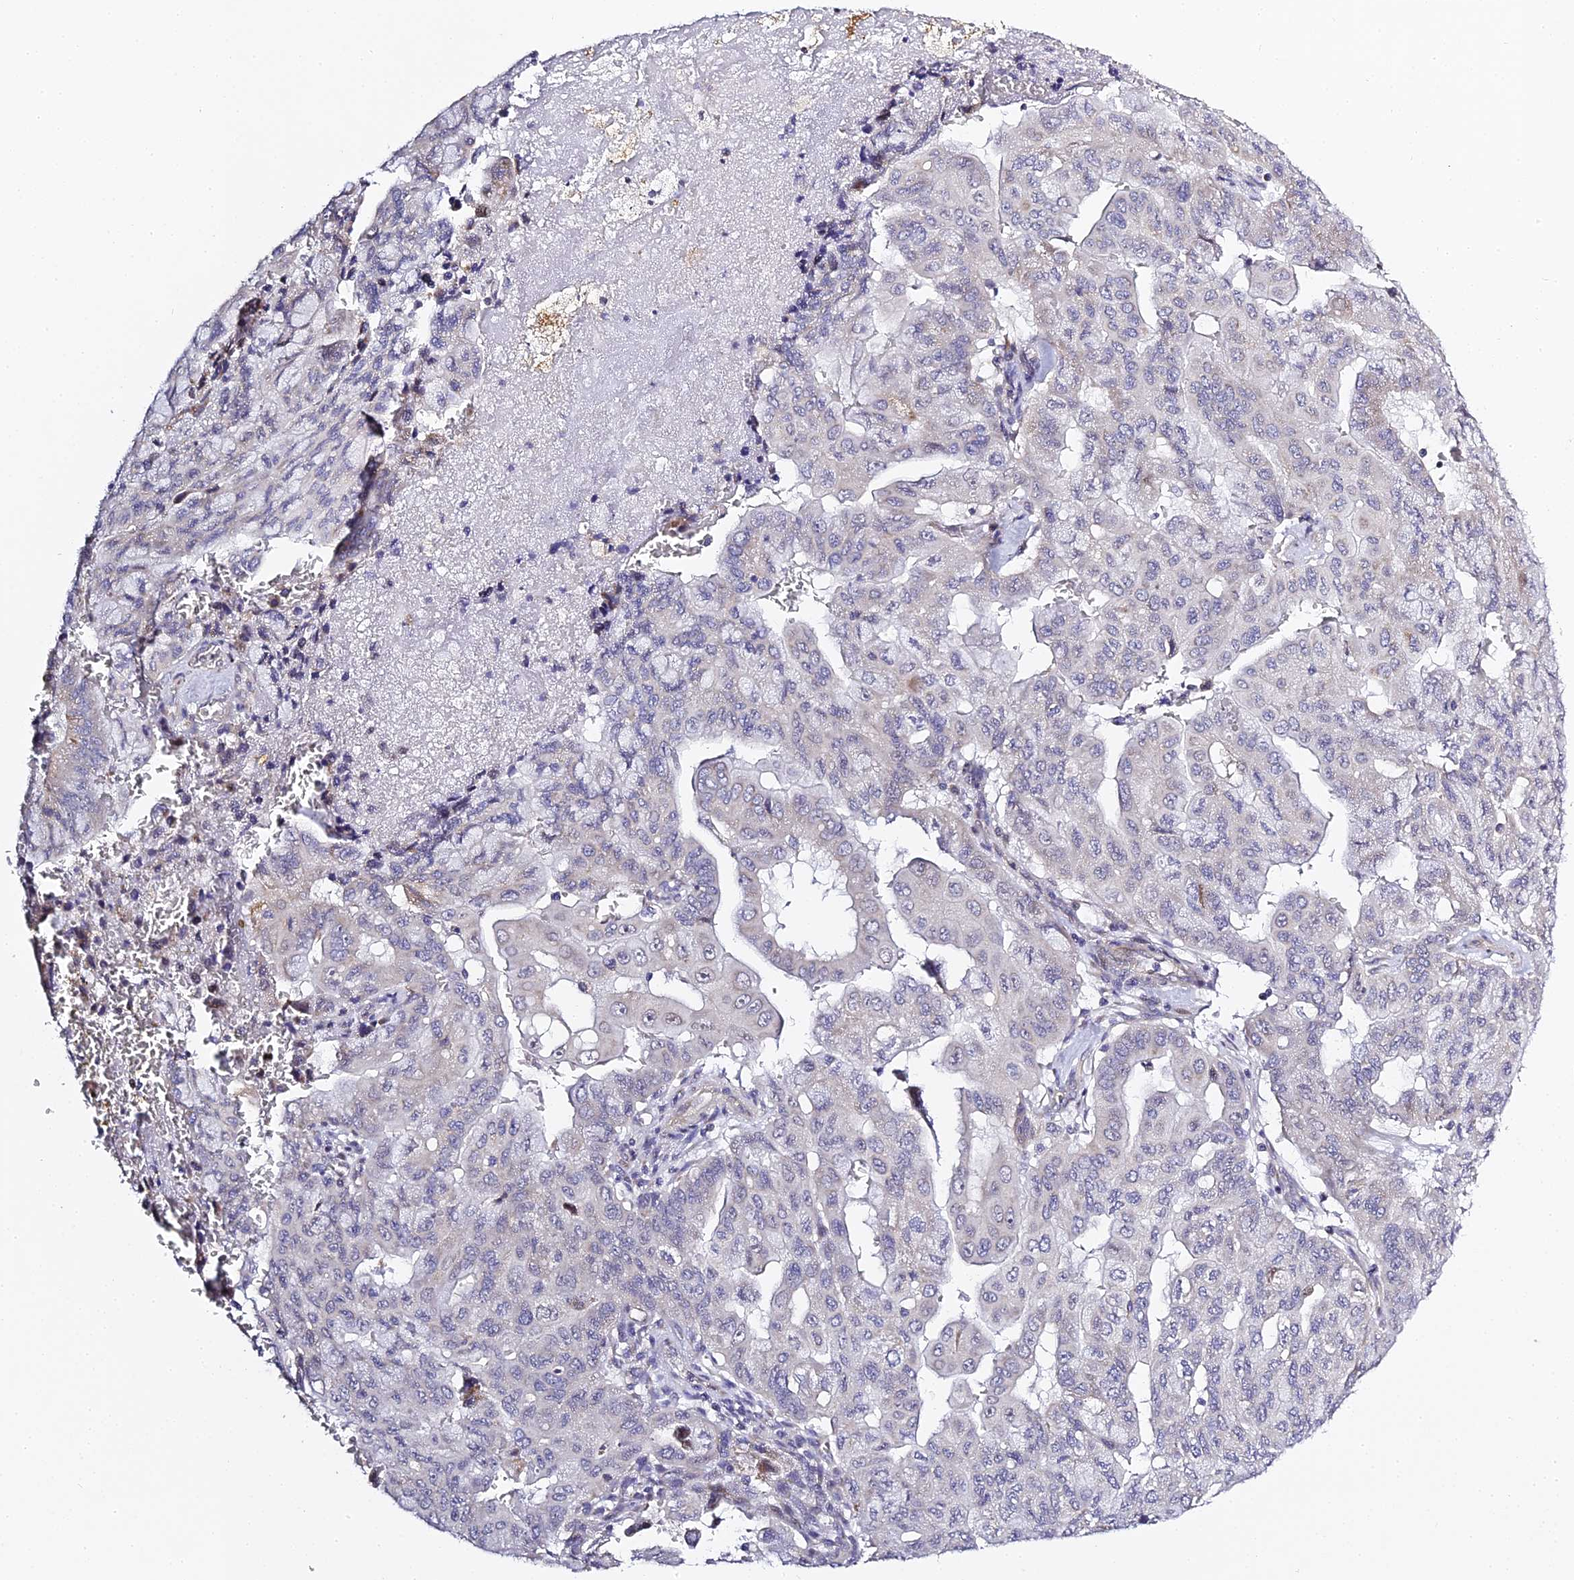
{"staining": {"intensity": "negative", "quantity": "none", "location": "none"}, "tissue": "pancreatic cancer", "cell_type": "Tumor cells", "image_type": "cancer", "snomed": [{"axis": "morphology", "description": "Adenocarcinoma, NOS"}, {"axis": "topography", "description": "Pancreas"}], "caption": "This is an immunohistochemistry micrograph of adenocarcinoma (pancreatic). There is no expression in tumor cells.", "gene": "SERP1", "patient": {"sex": "male", "age": 51}}